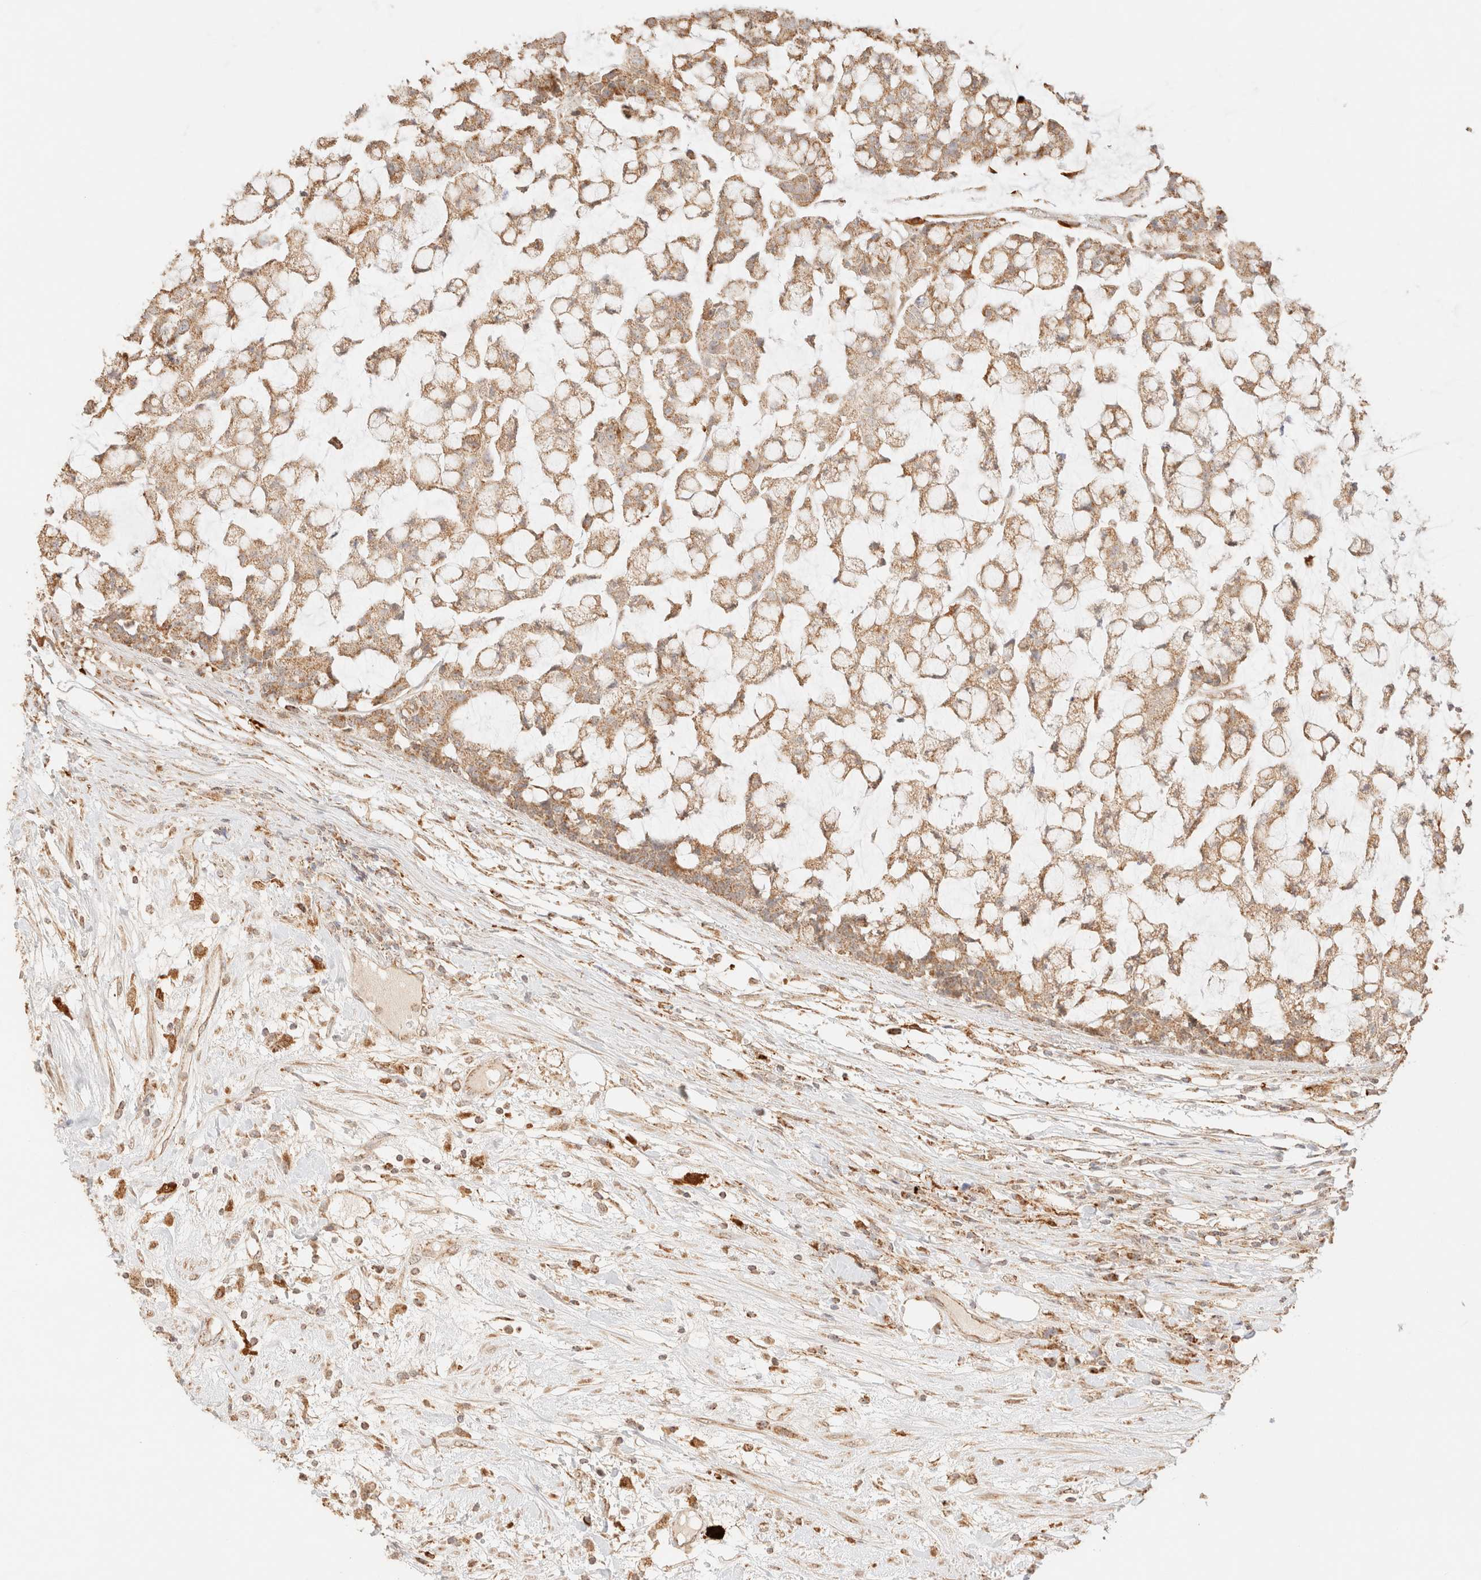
{"staining": {"intensity": "moderate", "quantity": ">75%", "location": "cytoplasmic/membranous"}, "tissue": "colorectal cancer", "cell_type": "Tumor cells", "image_type": "cancer", "snomed": [{"axis": "morphology", "description": "Adenocarcinoma, NOS"}, {"axis": "topography", "description": "Colon"}], "caption": "Human adenocarcinoma (colorectal) stained with a protein marker reveals moderate staining in tumor cells.", "gene": "TACO1", "patient": {"sex": "female", "age": 84}}